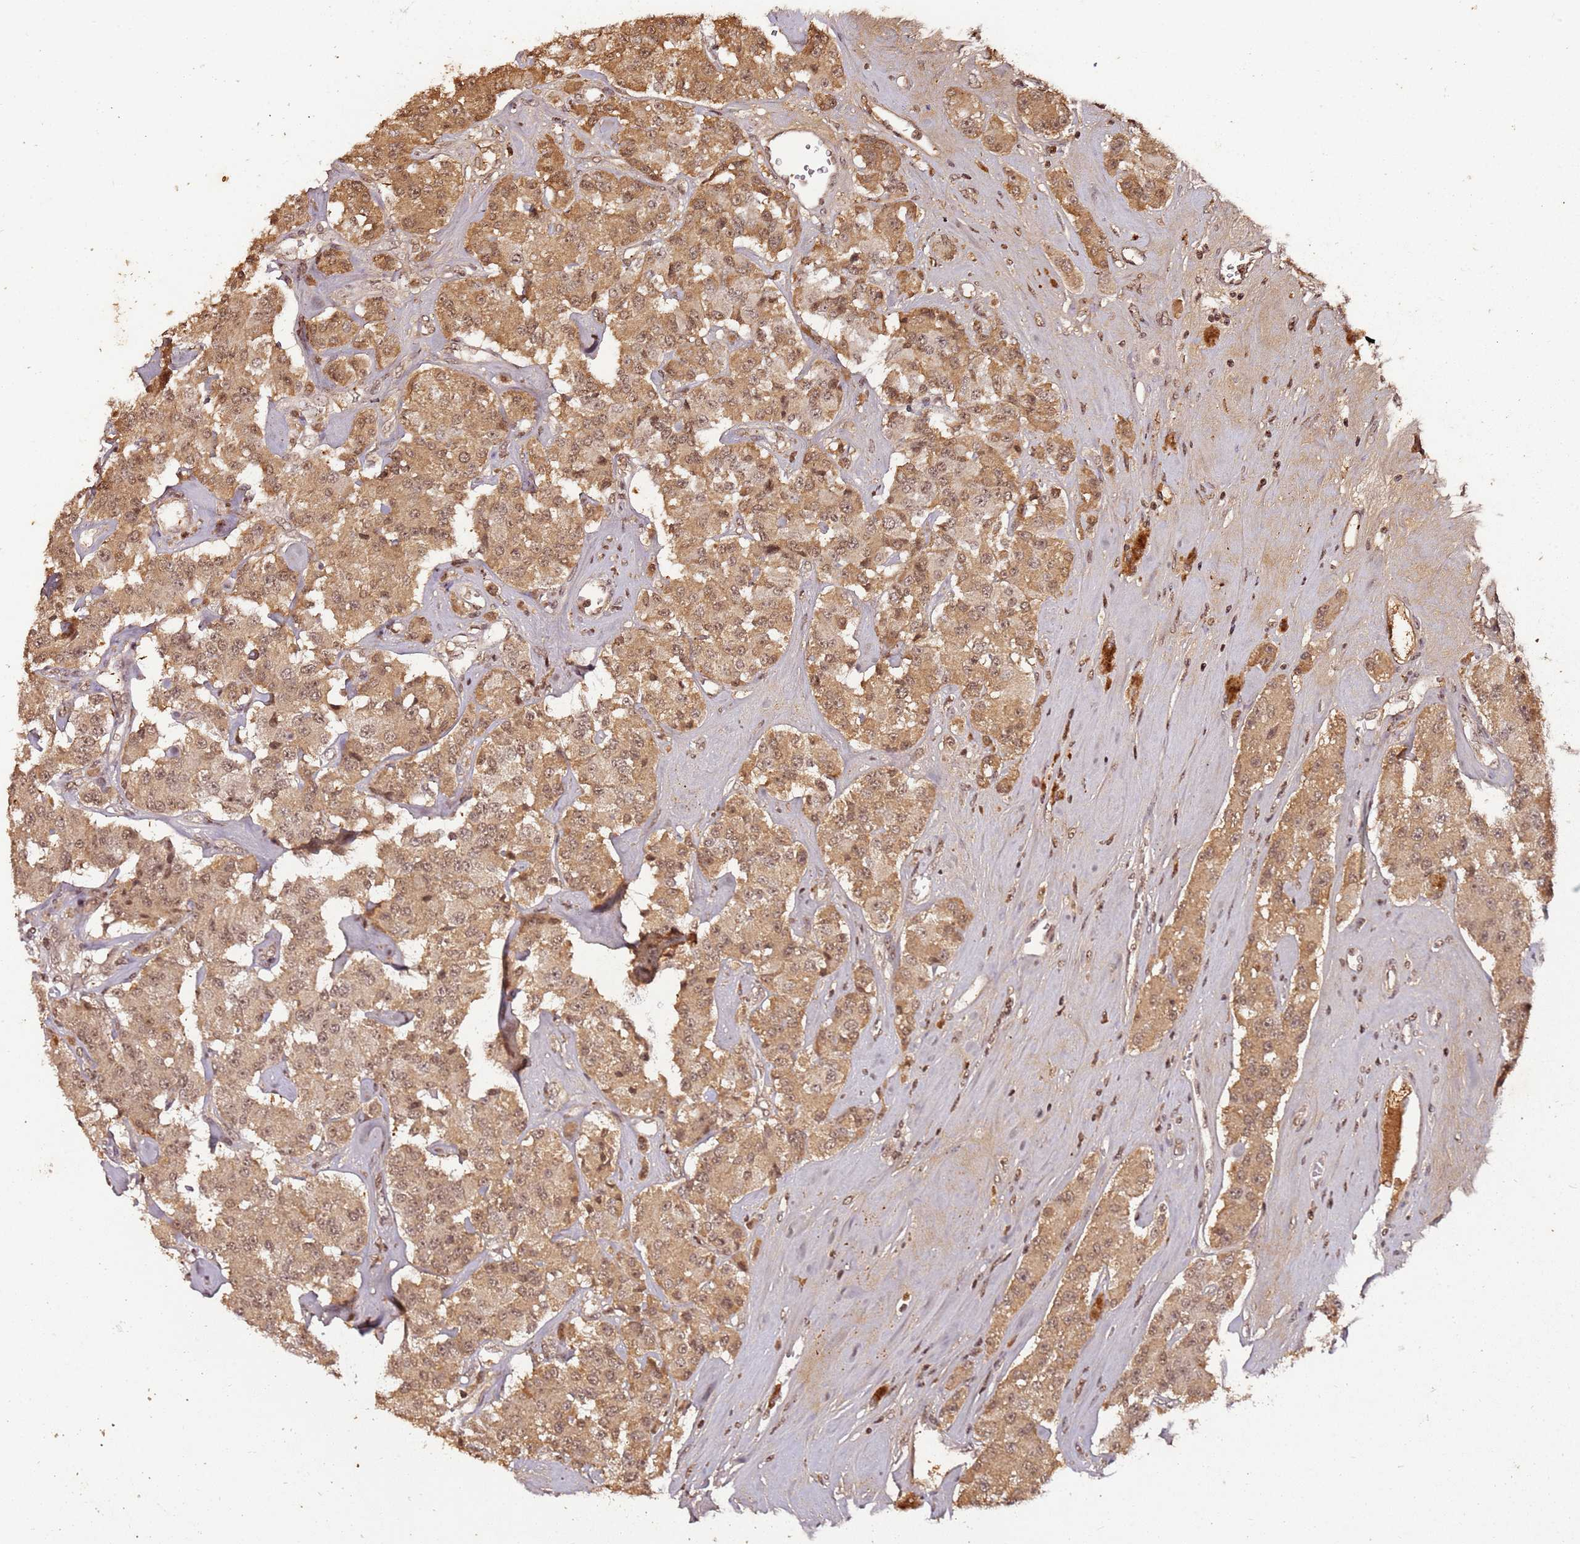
{"staining": {"intensity": "moderate", "quantity": ">75%", "location": "cytoplasmic/membranous,nuclear"}, "tissue": "carcinoid", "cell_type": "Tumor cells", "image_type": "cancer", "snomed": [{"axis": "morphology", "description": "Carcinoid, malignant, NOS"}, {"axis": "topography", "description": "Pancreas"}], "caption": "Brown immunohistochemical staining in human carcinoid exhibits moderate cytoplasmic/membranous and nuclear staining in approximately >75% of tumor cells.", "gene": "COL1A2", "patient": {"sex": "male", "age": 41}}